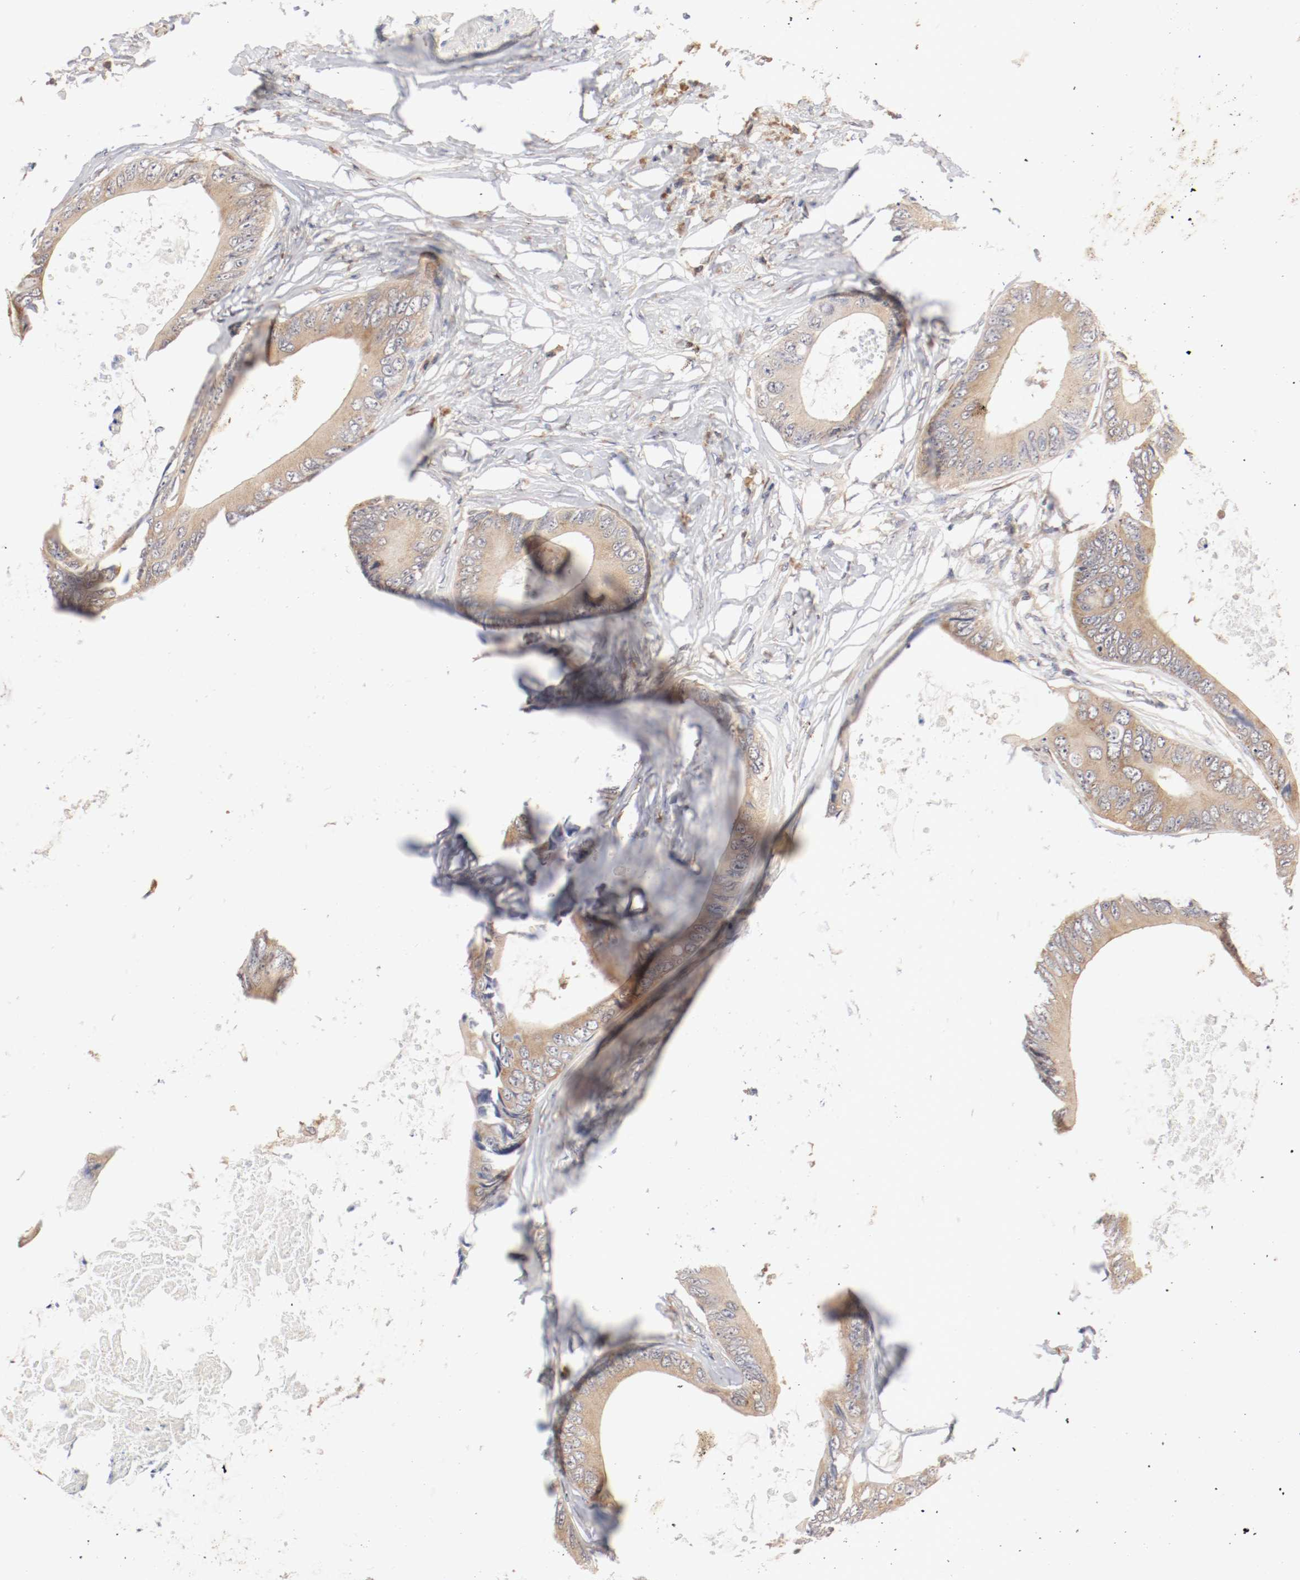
{"staining": {"intensity": "weak", "quantity": ">75%", "location": "cytoplasmic/membranous"}, "tissue": "colorectal cancer", "cell_type": "Tumor cells", "image_type": "cancer", "snomed": [{"axis": "morphology", "description": "Normal tissue, NOS"}, {"axis": "morphology", "description": "Adenocarcinoma, NOS"}, {"axis": "topography", "description": "Rectum"}, {"axis": "topography", "description": "Peripheral nerve tissue"}], "caption": "Immunohistochemistry micrograph of neoplastic tissue: colorectal cancer stained using IHC exhibits low levels of weak protein expression localized specifically in the cytoplasmic/membranous of tumor cells, appearing as a cytoplasmic/membranous brown color.", "gene": "FKBP3", "patient": {"sex": "female", "age": 77}}